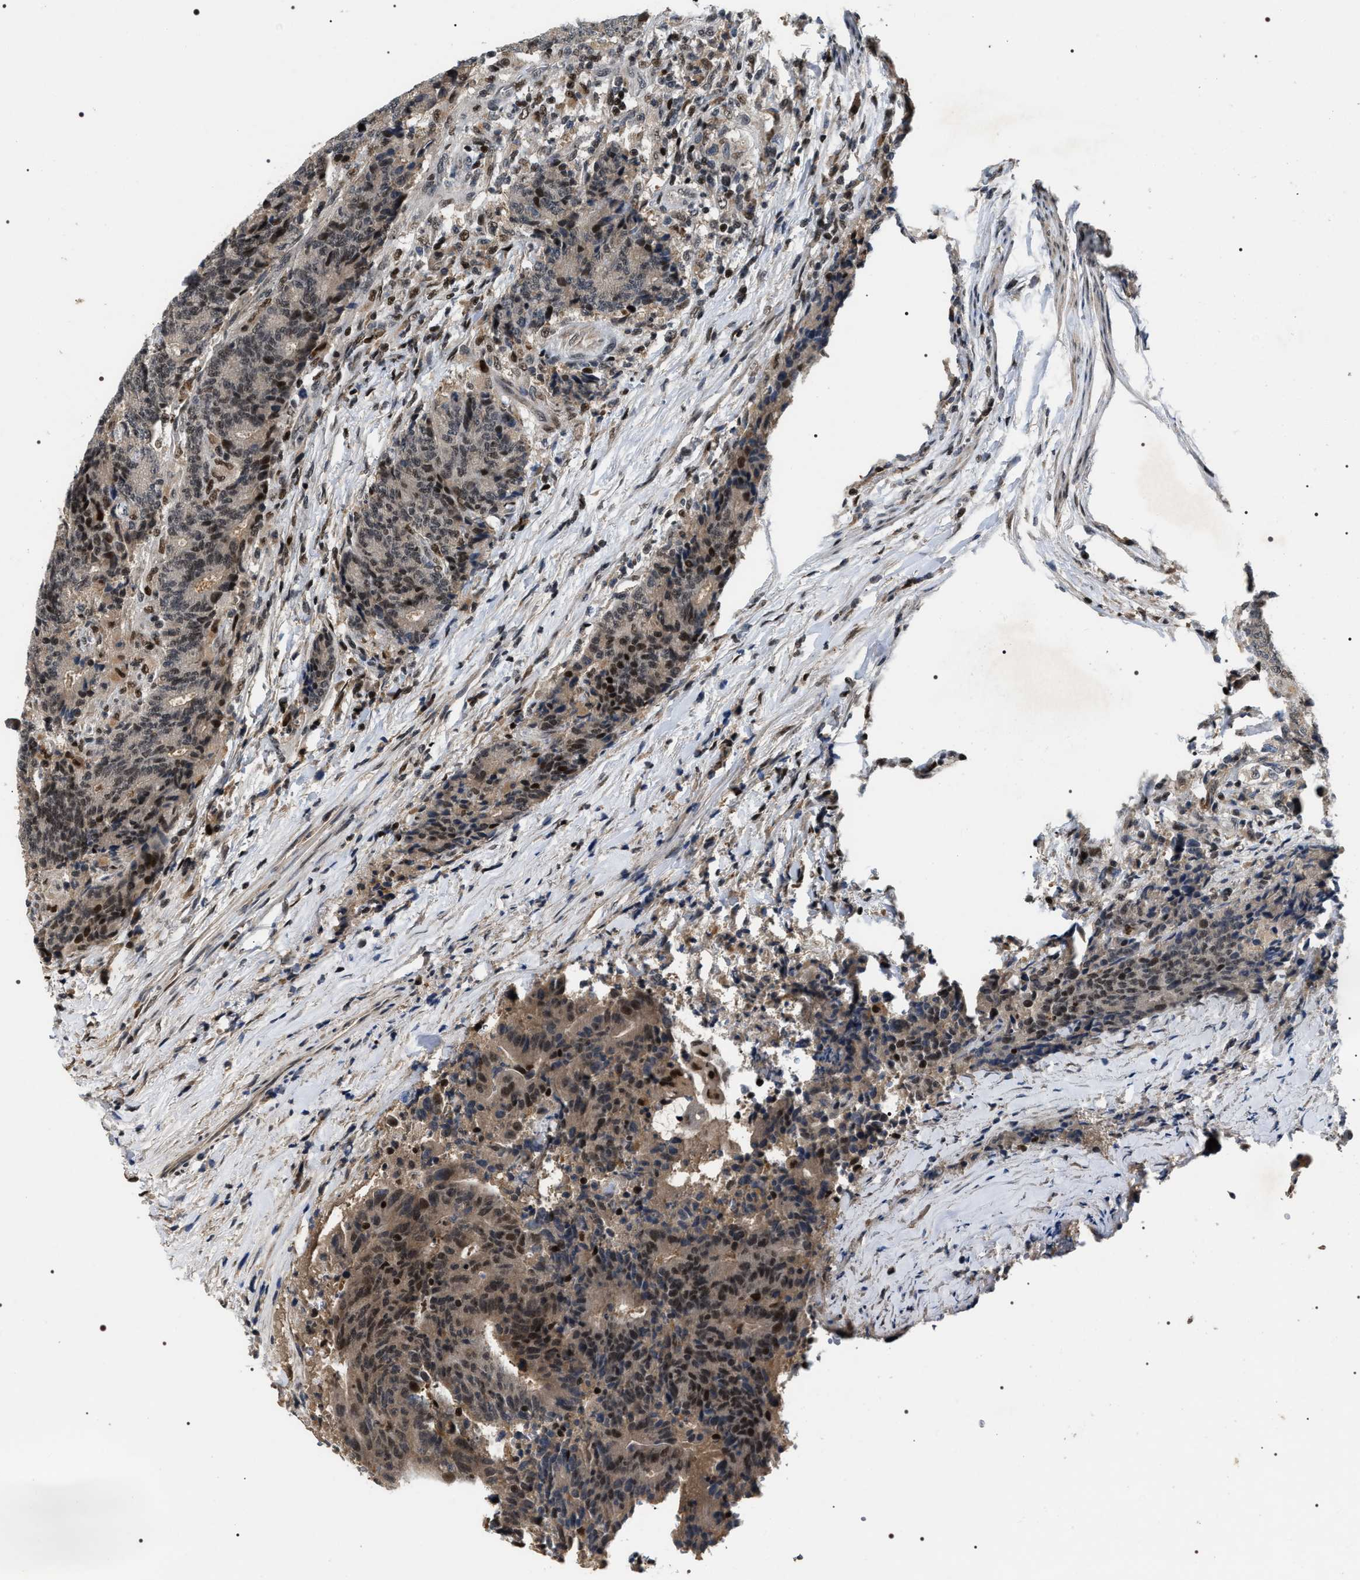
{"staining": {"intensity": "moderate", "quantity": "25%-75%", "location": "nuclear"}, "tissue": "colorectal cancer", "cell_type": "Tumor cells", "image_type": "cancer", "snomed": [{"axis": "morphology", "description": "Normal tissue, NOS"}, {"axis": "morphology", "description": "Adenocarcinoma, NOS"}, {"axis": "topography", "description": "Colon"}], "caption": "Colorectal cancer was stained to show a protein in brown. There is medium levels of moderate nuclear expression in approximately 25%-75% of tumor cells. (DAB IHC, brown staining for protein, blue staining for nuclei).", "gene": "C7orf25", "patient": {"sex": "female", "age": 75}}